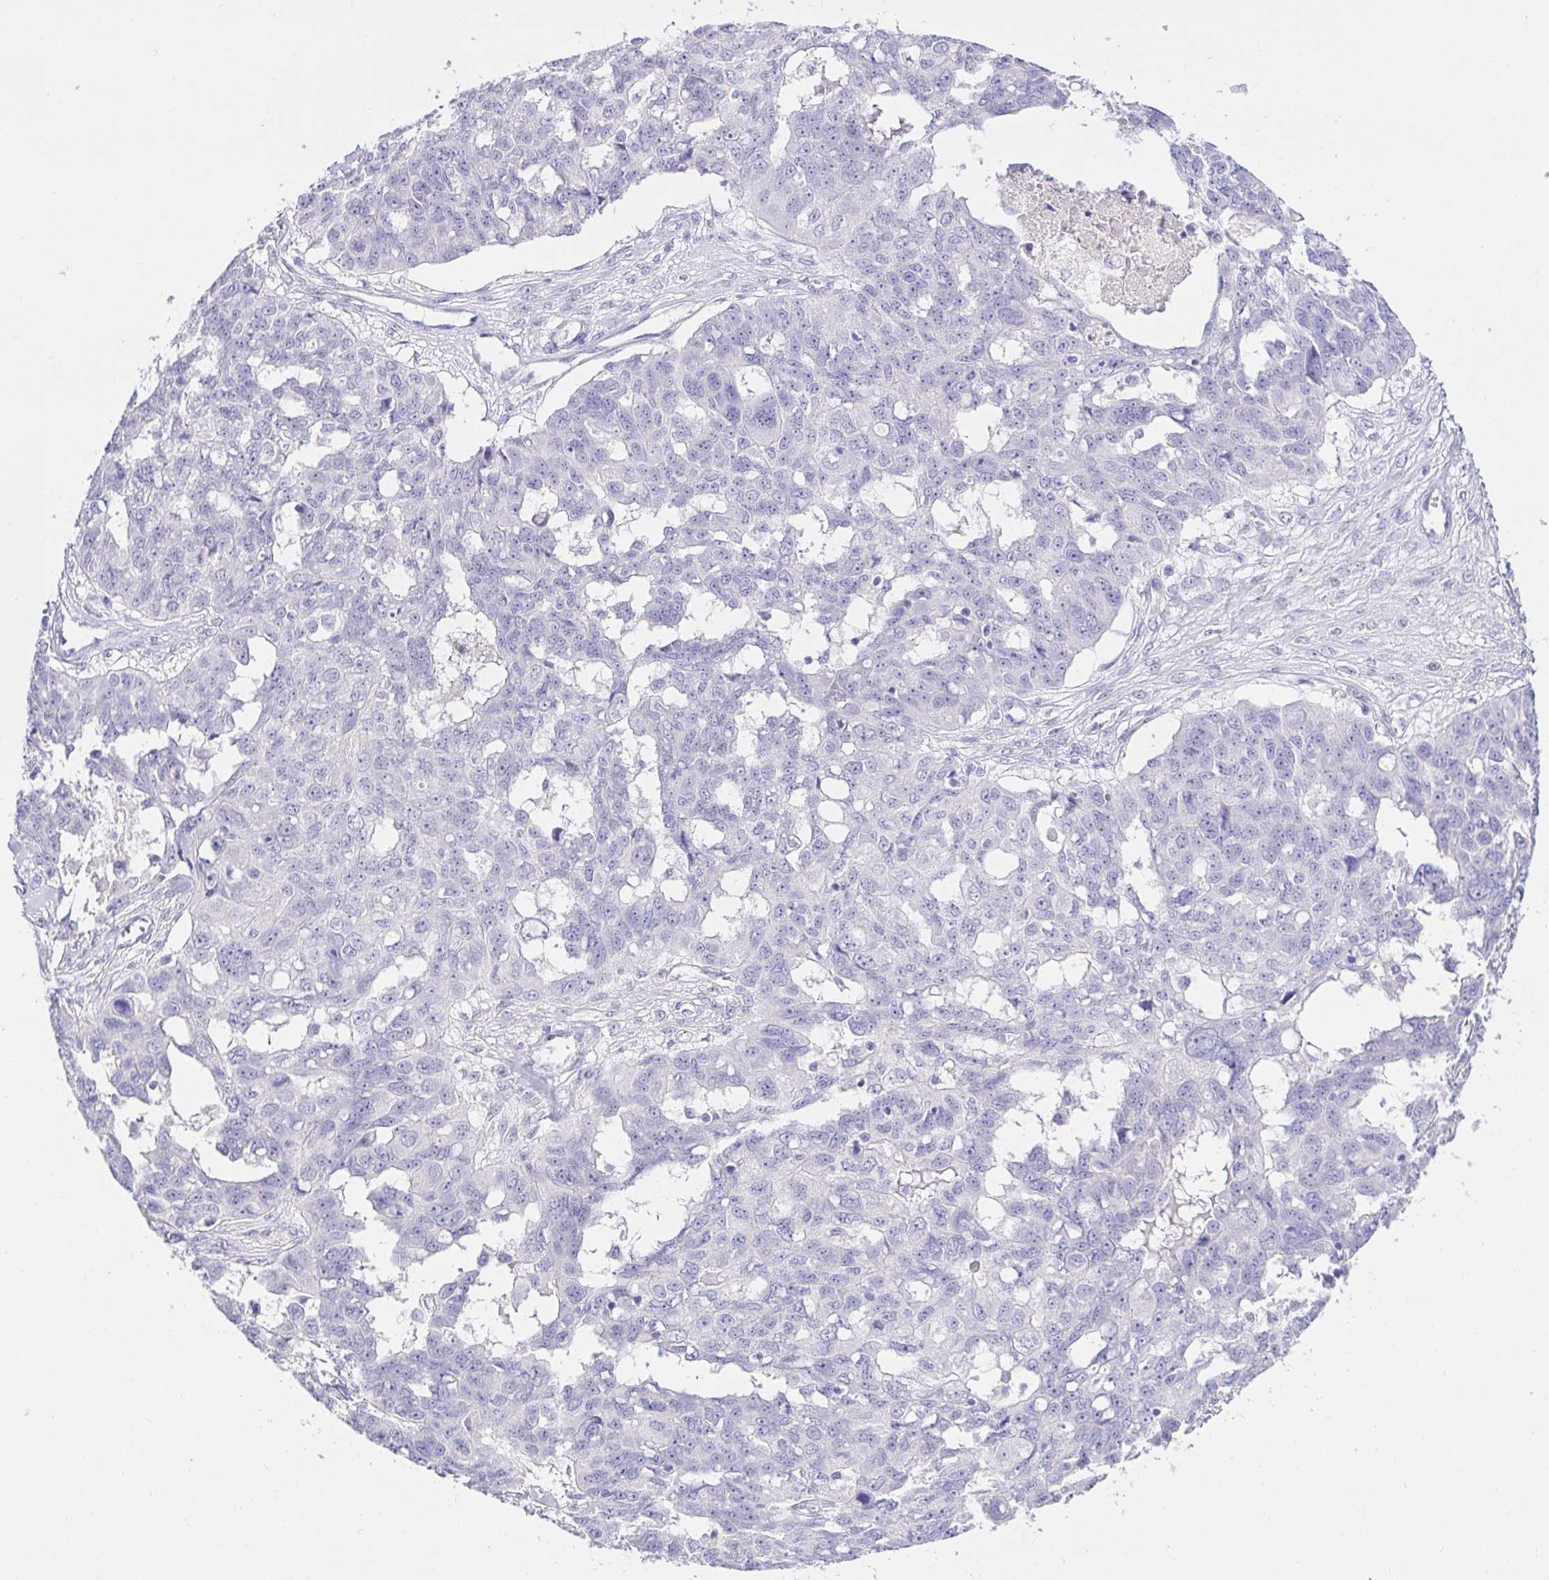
{"staining": {"intensity": "negative", "quantity": "none", "location": "none"}, "tissue": "ovarian cancer", "cell_type": "Tumor cells", "image_type": "cancer", "snomed": [{"axis": "morphology", "description": "Carcinoma, endometroid"}, {"axis": "topography", "description": "Ovary"}], "caption": "Protein analysis of ovarian cancer (endometroid carcinoma) demonstrates no significant expression in tumor cells.", "gene": "CDO1", "patient": {"sex": "female", "age": 70}}